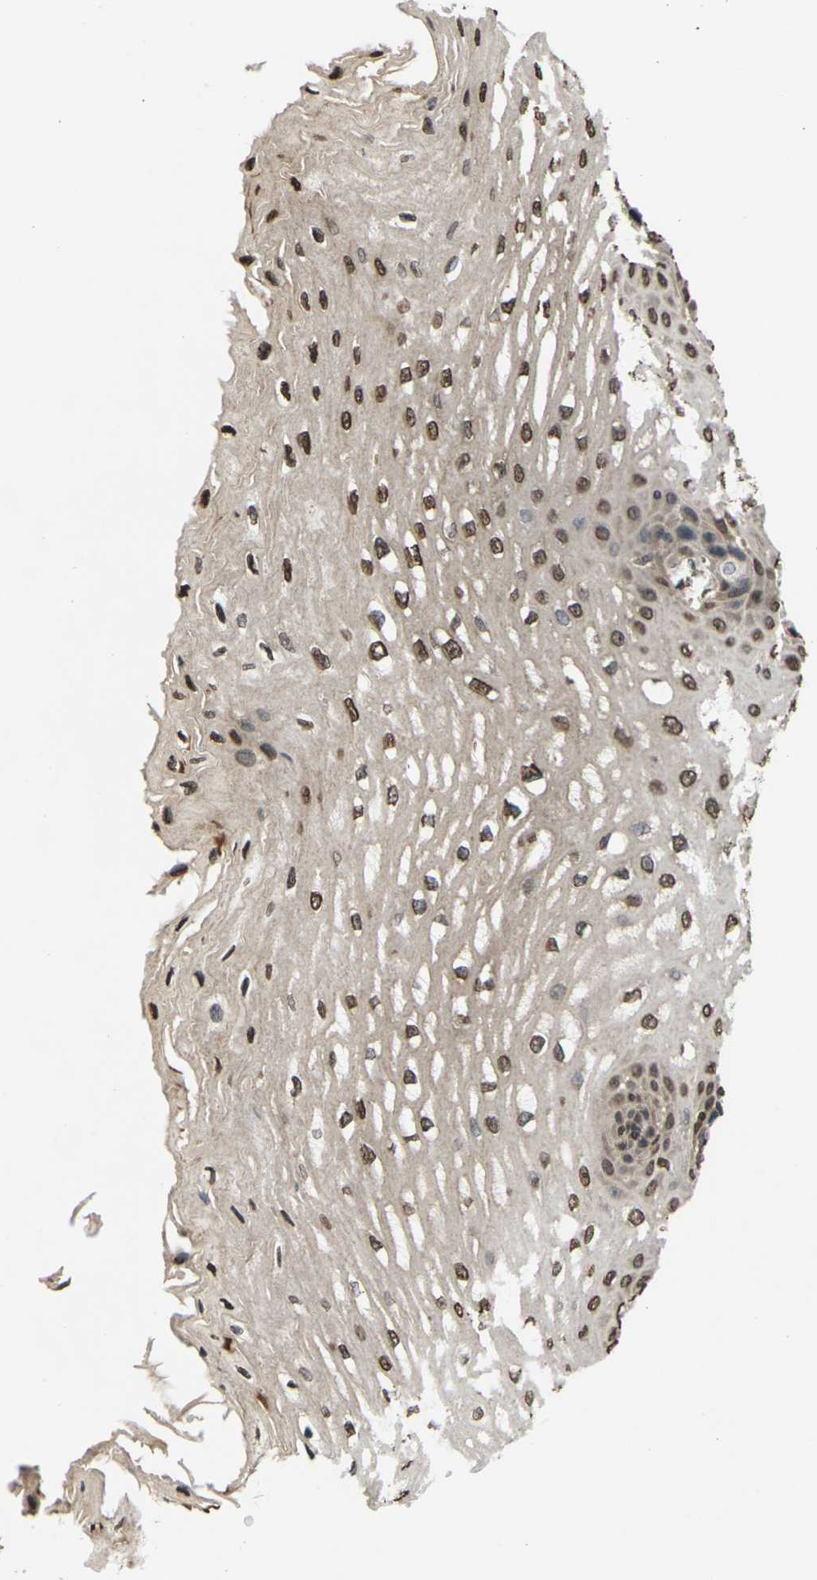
{"staining": {"intensity": "moderate", "quantity": ">75%", "location": "nuclear"}, "tissue": "esophagus", "cell_type": "Squamous epithelial cells", "image_type": "normal", "snomed": [{"axis": "morphology", "description": "Normal tissue, NOS"}, {"axis": "topography", "description": "Esophagus"}], "caption": "Esophagus stained with a protein marker exhibits moderate staining in squamous epithelial cells.", "gene": "EMSY", "patient": {"sex": "male", "age": 54}}